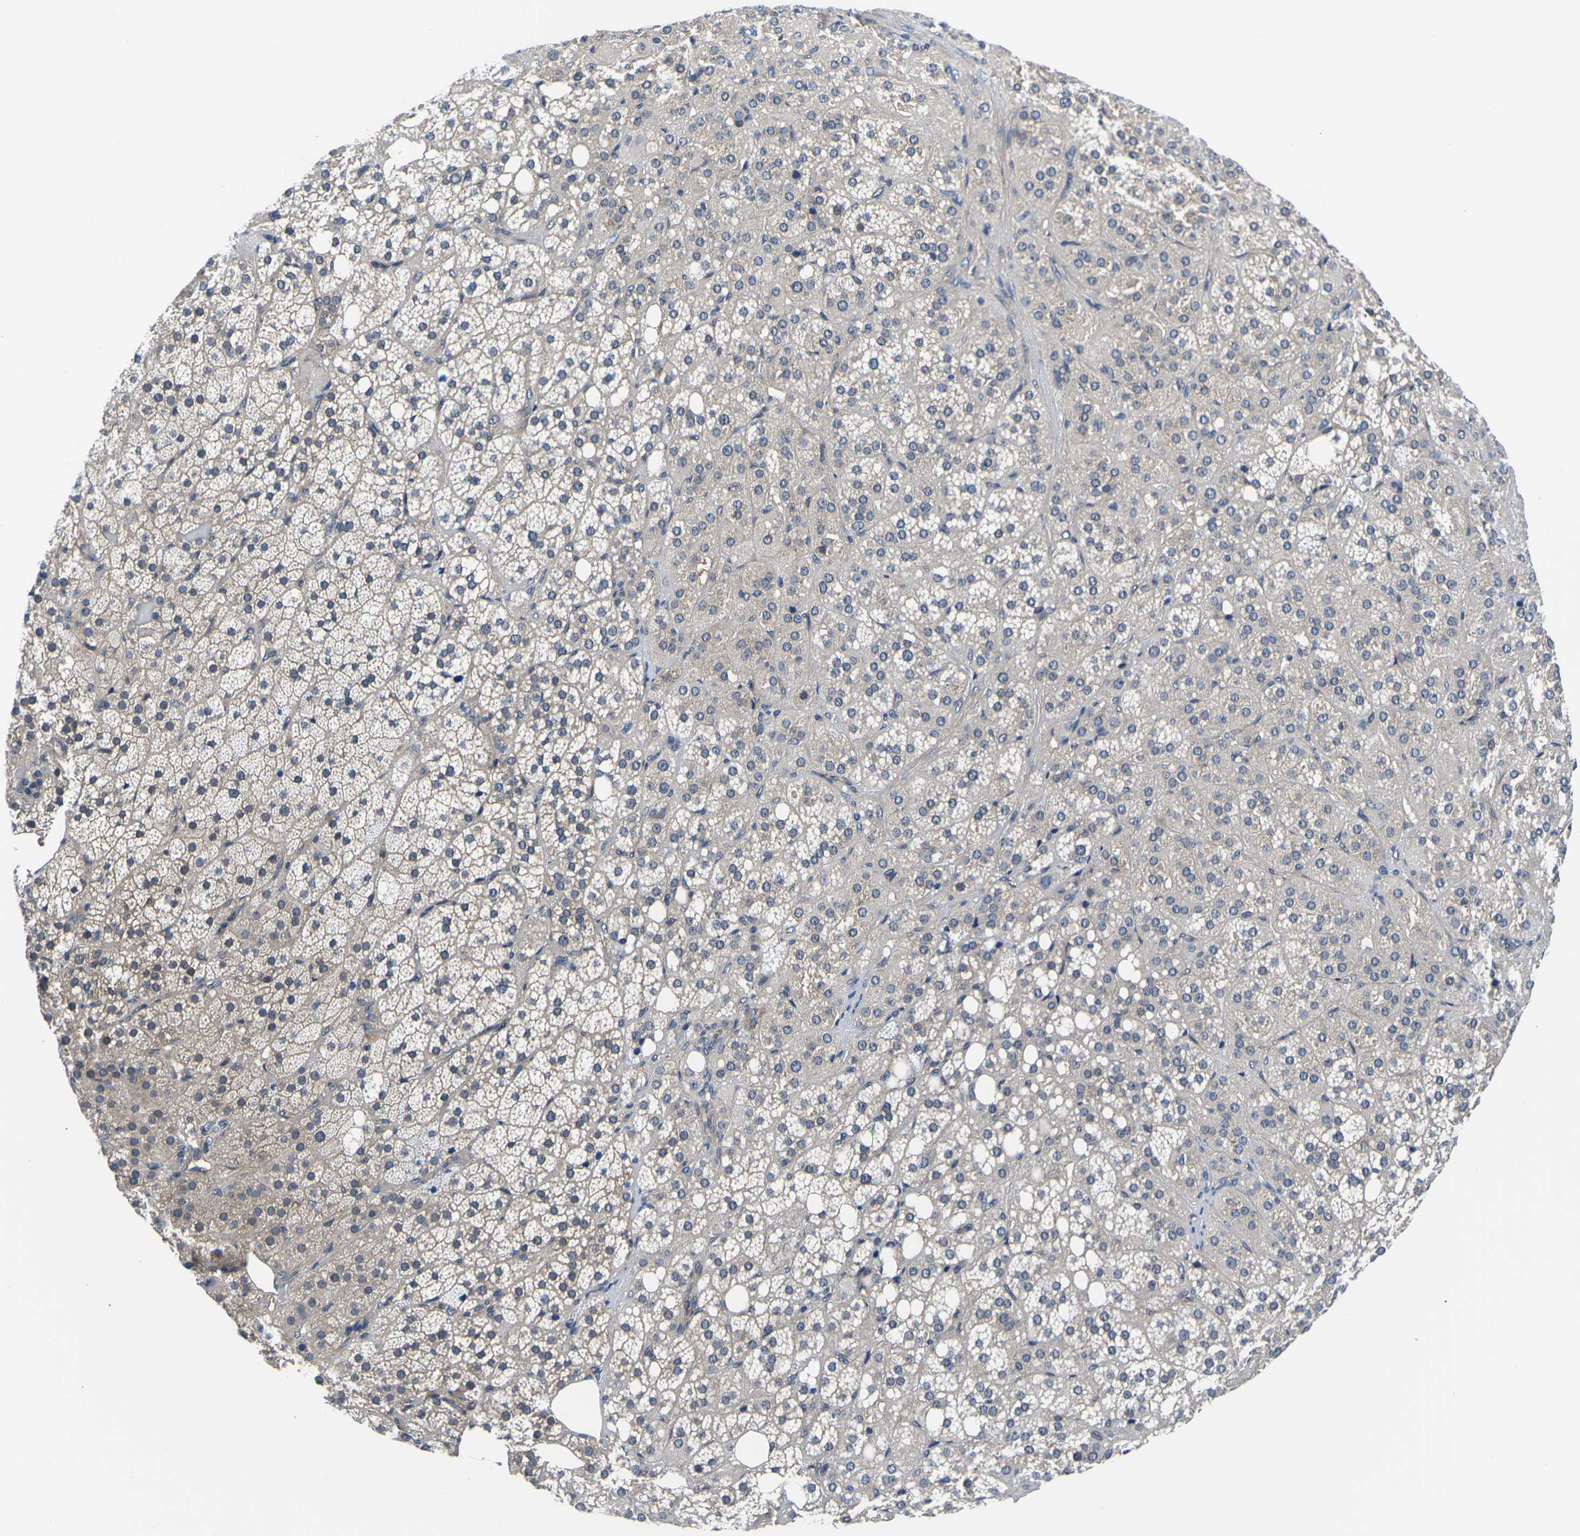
{"staining": {"intensity": "weak", "quantity": "25%-75%", "location": "cytoplasmic/membranous"}, "tissue": "adrenal gland", "cell_type": "Glandular cells", "image_type": "normal", "snomed": [{"axis": "morphology", "description": "Normal tissue, NOS"}, {"axis": "topography", "description": "Adrenal gland"}], "caption": "Protein staining by immunohistochemistry displays weak cytoplasmic/membranous staining in approximately 25%-75% of glandular cells in normal adrenal gland.", "gene": "GSK3B", "patient": {"sex": "female", "age": 59}}